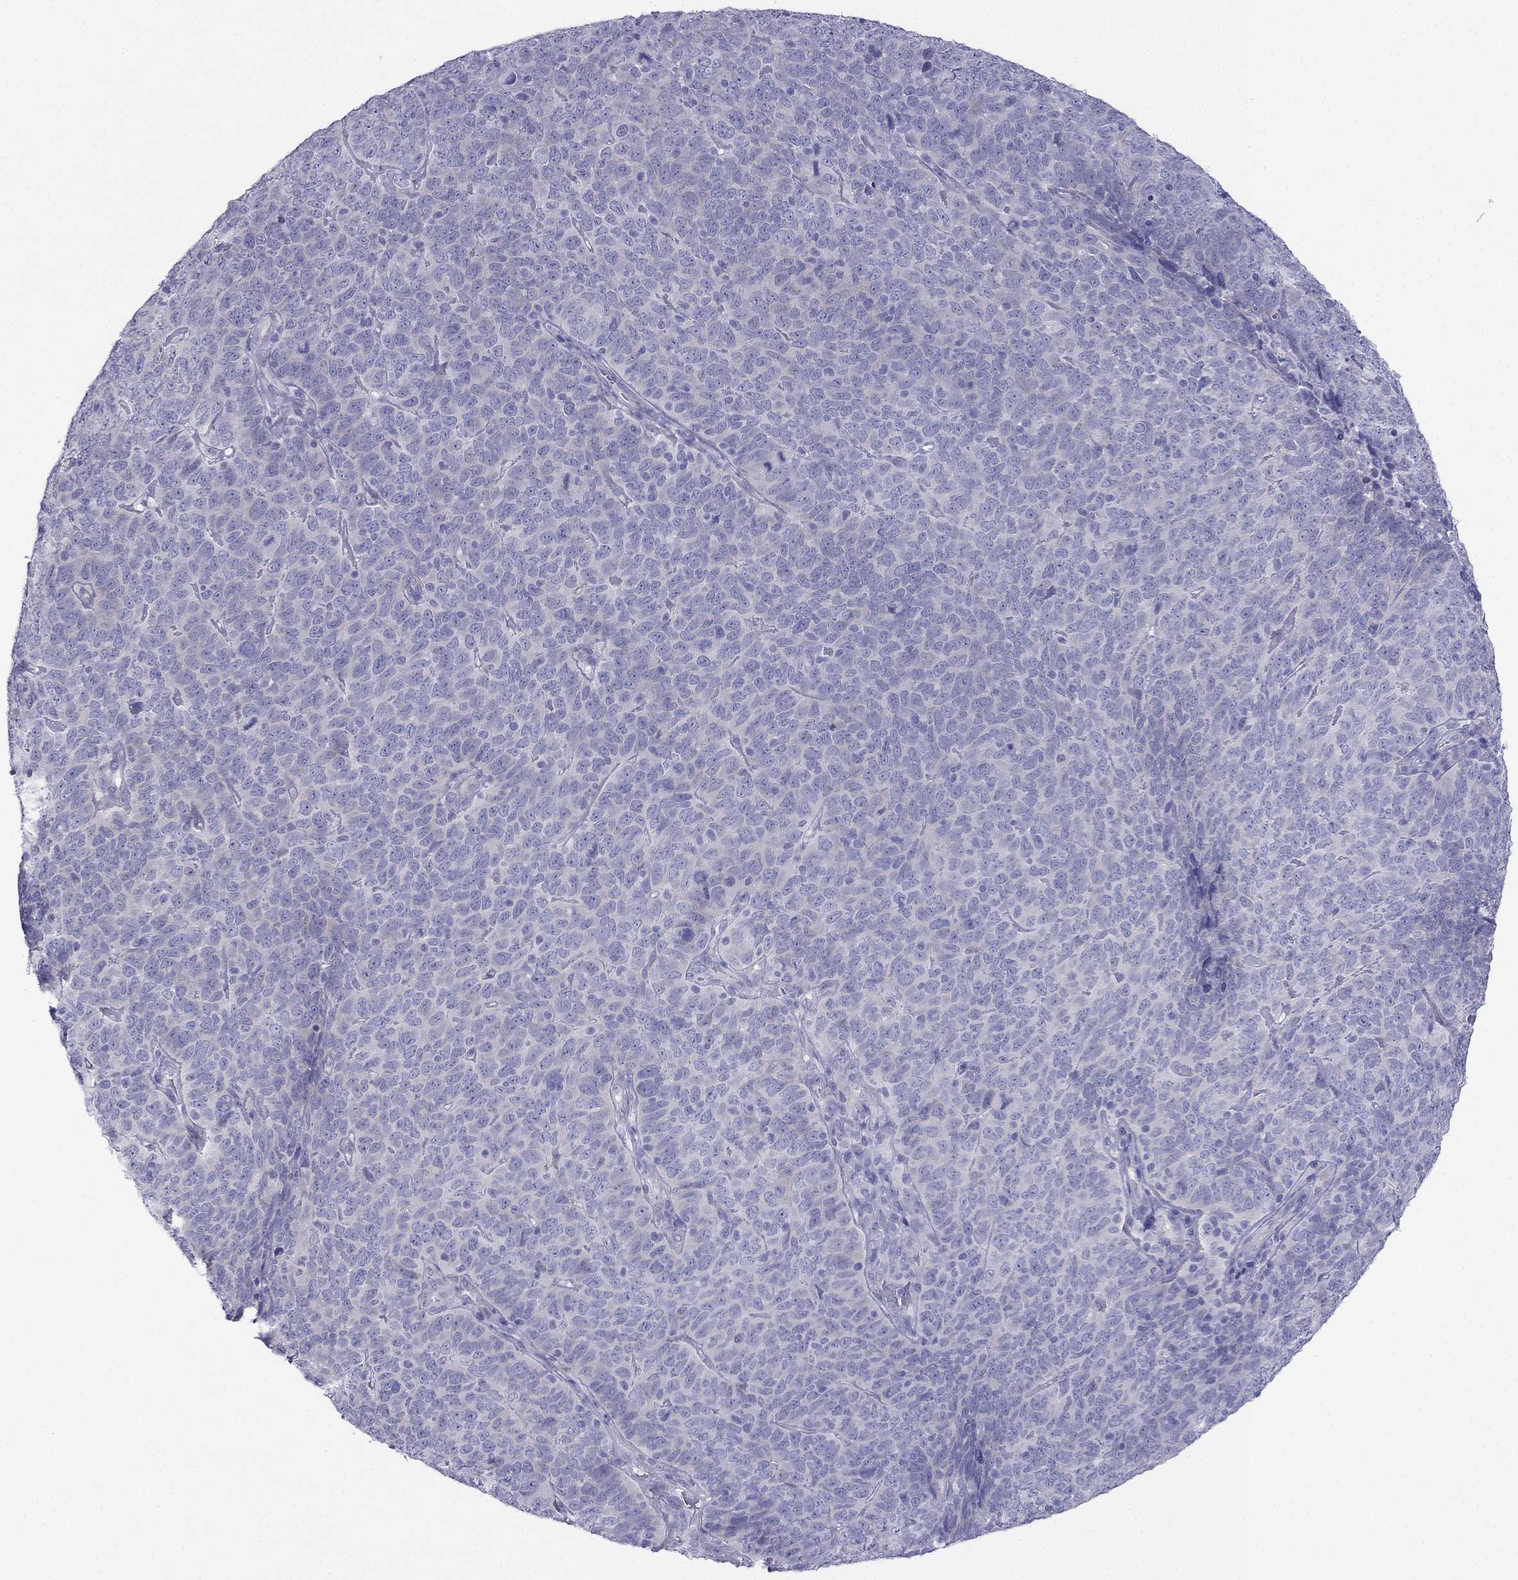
{"staining": {"intensity": "negative", "quantity": "none", "location": "none"}, "tissue": "skin cancer", "cell_type": "Tumor cells", "image_type": "cancer", "snomed": [{"axis": "morphology", "description": "Squamous cell carcinoma, NOS"}, {"axis": "topography", "description": "Skin"}, {"axis": "topography", "description": "Anal"}], "caption": "Tumor cells show no significant protein expression in squamous cell carcinoma (skin). (Brightfield microscopy of DAB (3,3'-diaminobenzidine) IHC at high magnification).", "gene": "ALOXE3", "patient": {"sex": "female", "age": 51}}